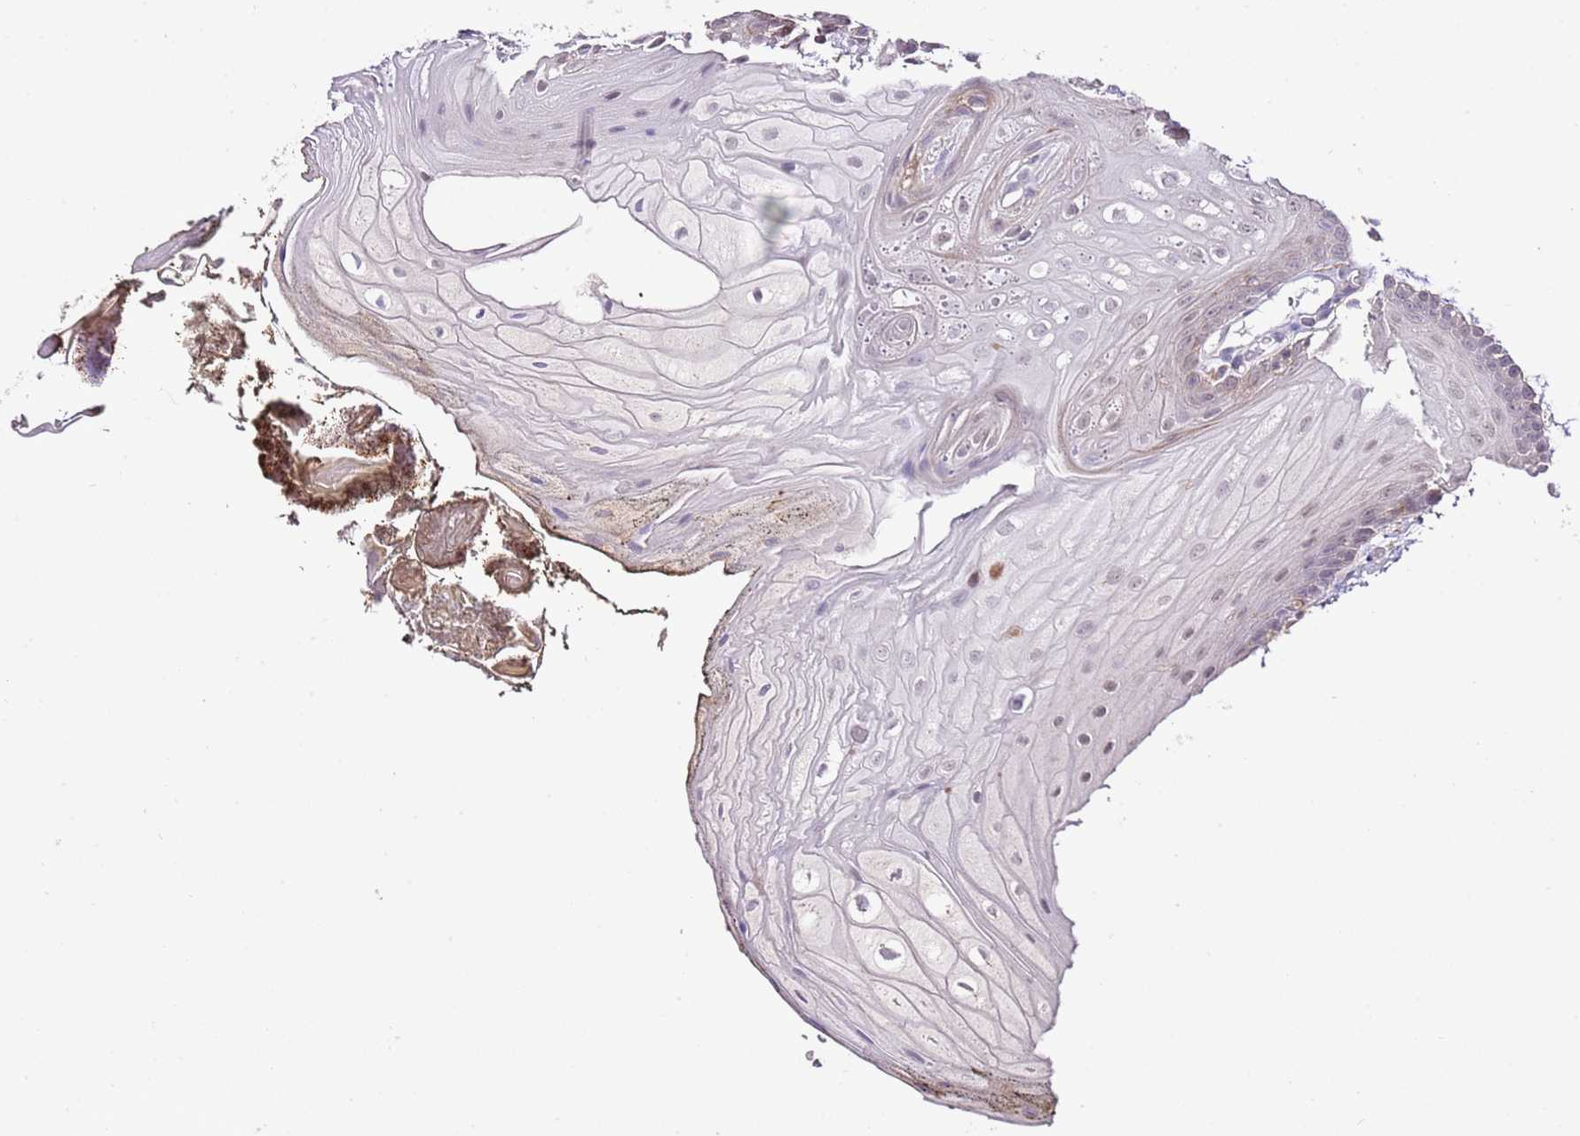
{"staining": {"intensity": "negative", "quantity": "none", "location": "none"}, "tissue": "oral mucosa", "cell_type": "Squamous epithelial cells", "image_type": "normal", "snomed": [{"axis": "morphology", "description": "Normal tissue, NOS"}, {"axis": "morphology", "description": "Squamous cell carcinoma, NOS"}, {"axis": "topography", "description": "Oral tissue"}, {"axis": "topography", "description": "Head-Neck"}], "caption": "DAB (3,3'-diaminobenzidine) immunohistochemical staining of benign oral mucosa reveals no significant expression in squamous epithelial cells.", "gene": "EFHD1", "patient": {"sex": "female", "age": 81}}